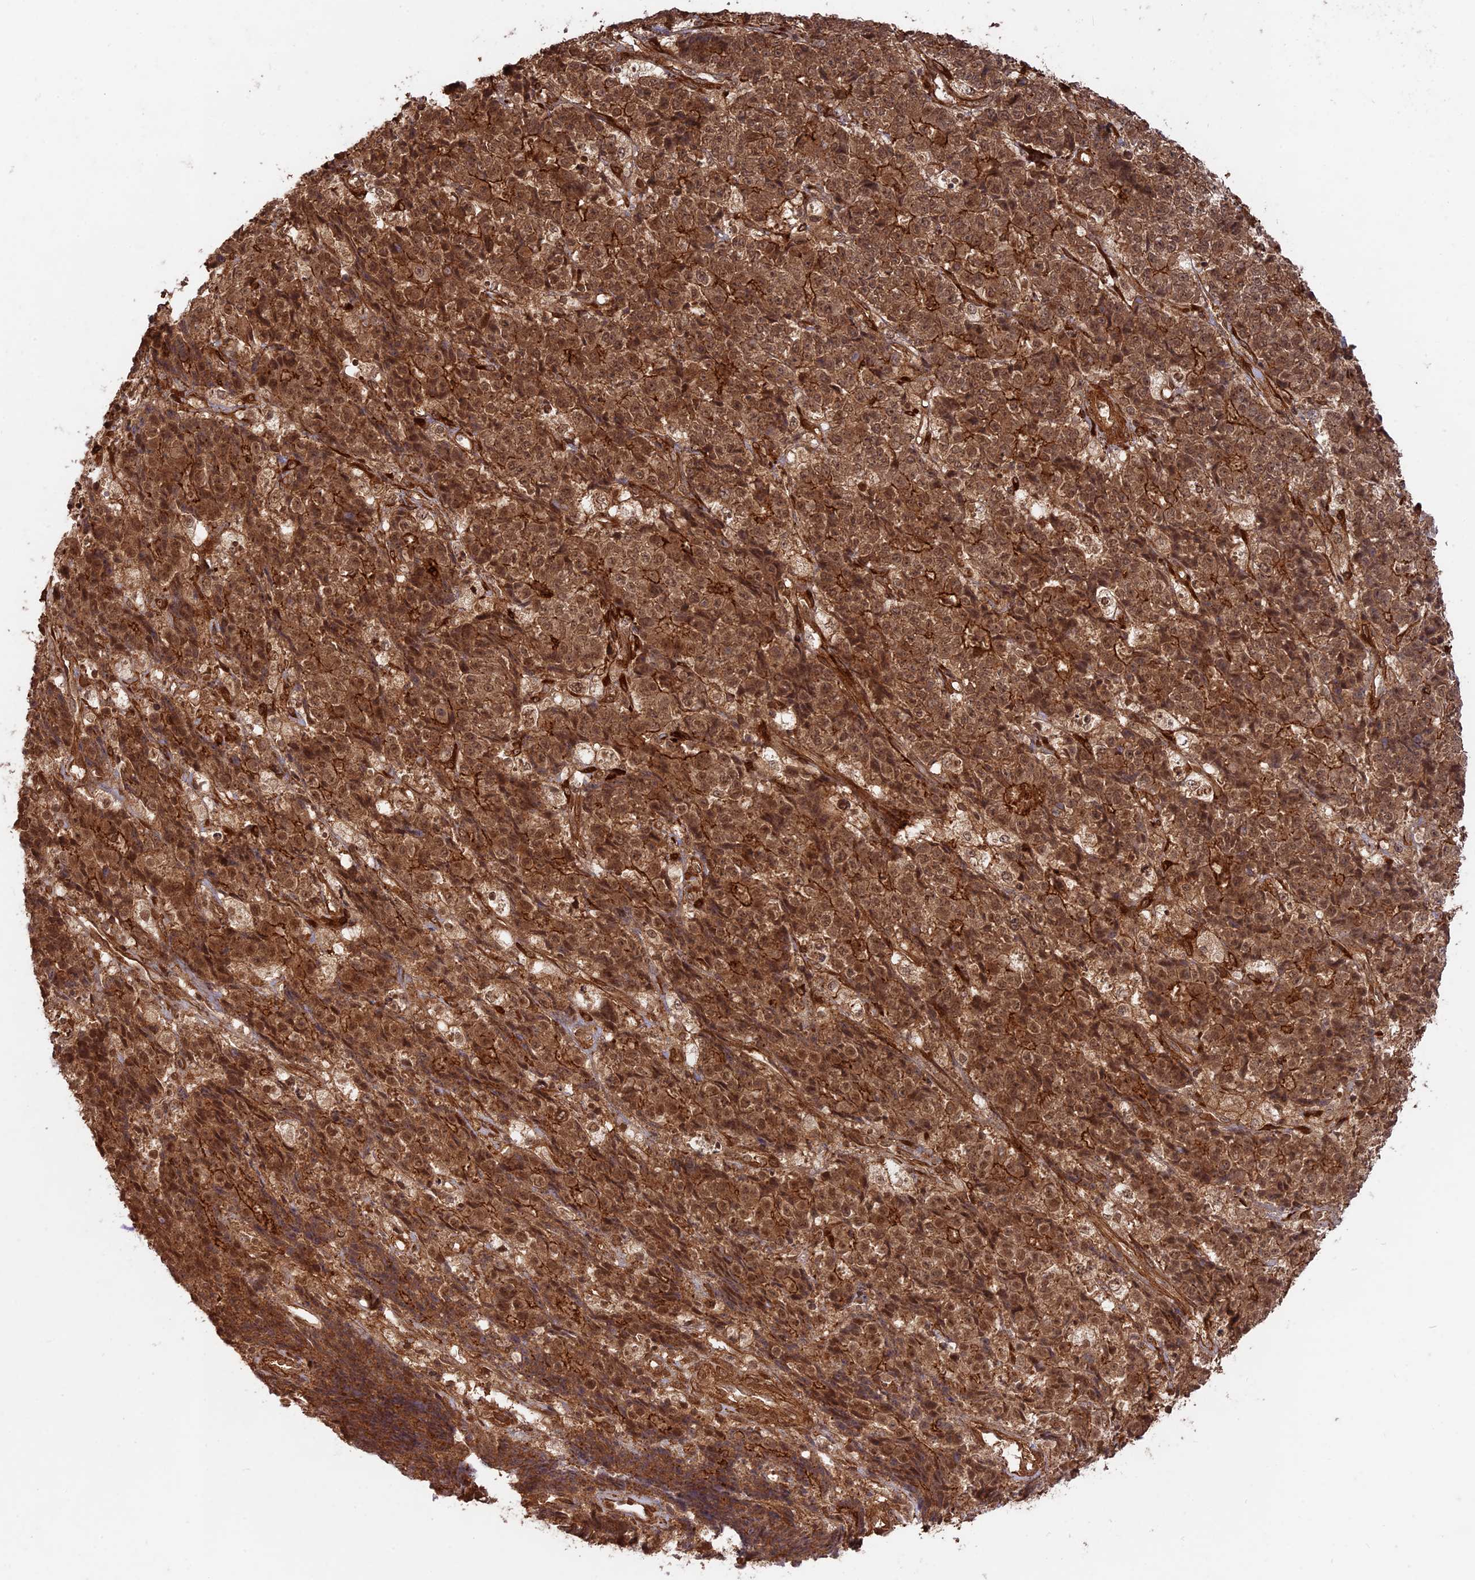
{"staining": {"intensity": "strong", "quantity": ">75%", "location": "cytoplasmic/membranous,nuclear"}, "tissue": "ovarian cancer", "cell_type": "Tumor cells", "image_type": "cancer", "snomed": [{"axis": "morphology", "description": "Carcinoma, endometroid"}, {"axis": "topography", "description": "Ovary"}], "caption": "DAB (3,3'-diaminobenzidine) immunohistochemical staining of ovarian cancer (endometroid carcinoma) reveals strong cytoplasmic/membranous and nuclear protein expression in about >75% of tumor cells. (DAB (3,3'-diaminobenzidine) IHC, brown staining for protein, blue staining for nuclei).", "gene": "CCDC174", "patient": {"sex": "female", "age": 42}}